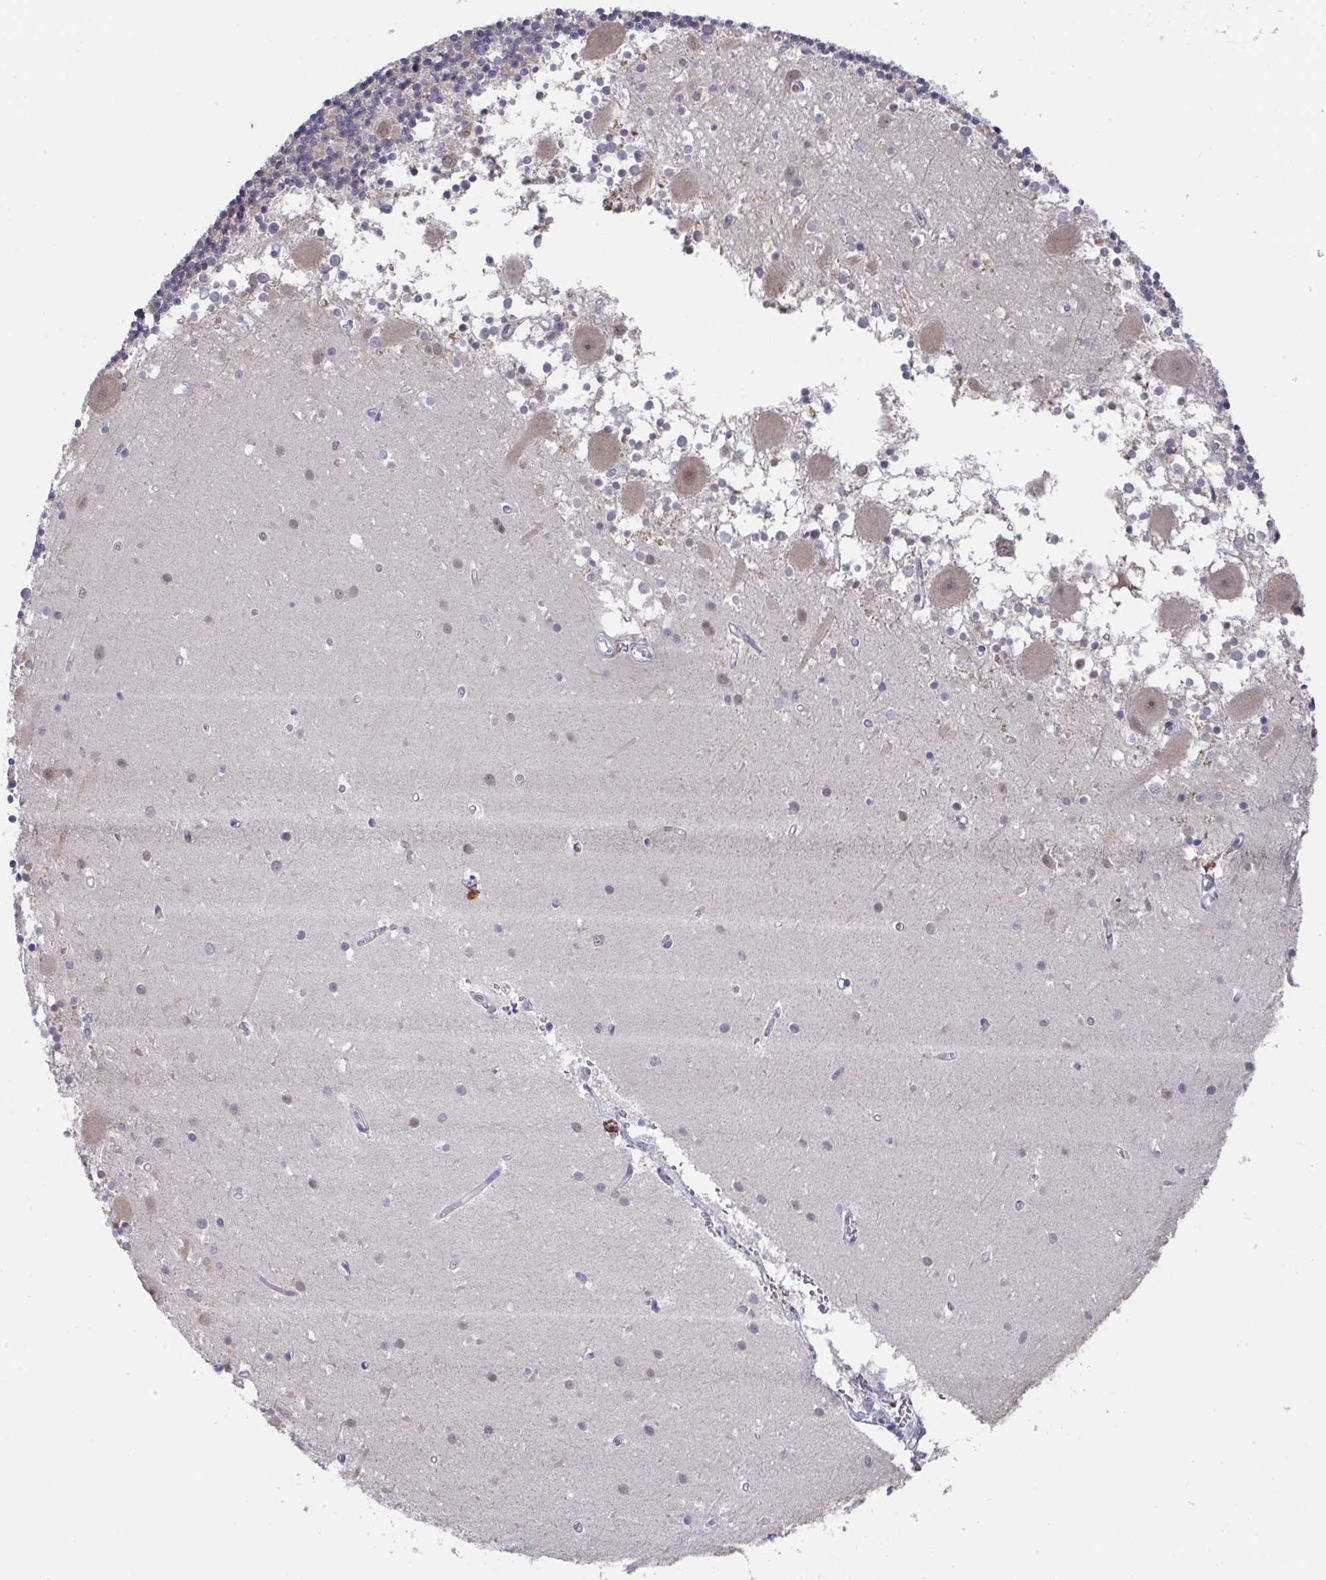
{"staining": {"intensity": "weak", "quantity": "25%-75%", "location": "nuclear"}, "tissue": "cerebellum", "cell_type": "Cells in granular layer", "image_type": "normal", "snomed": [{"axis": "morphology", "description": "Normal tissue, NOS"}, {"axis": "topography", "description": "Cerebellum"}], "caption": "Weak nuclear protein expression is present in about 25%-75% of cells in granular layer in cerebellum.", "gene": "JMJD1C", "patient": {"sex": "male", "age": 54}}